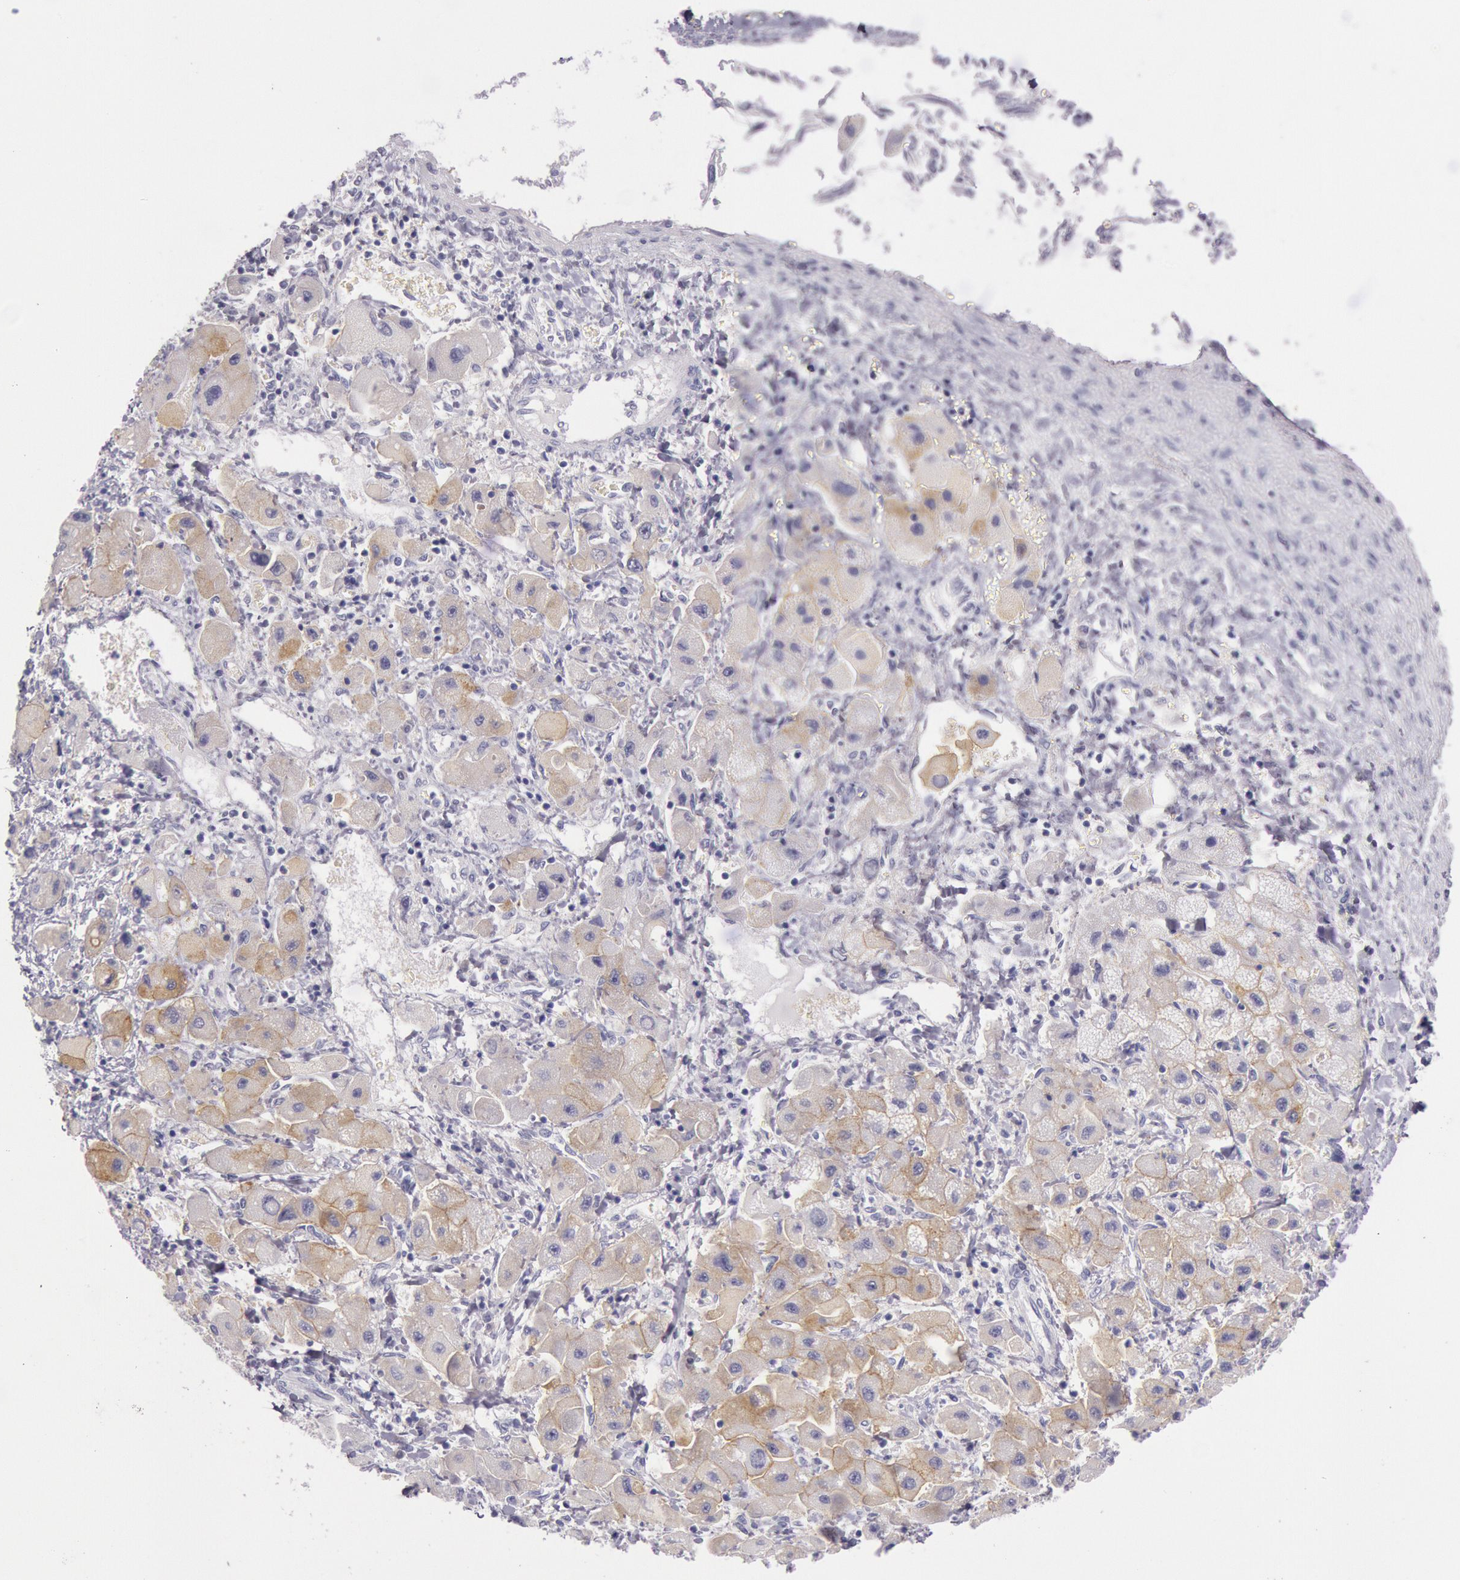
{"staining": {"intensity": "weak", "quantity": "25%-75%", "location": "cytoplasmic/membranous"}, "tissue": "liver cancer", "cell_type": "Tumor cells", "image_type": "cancer", "snomed": [{"axis": "morphology", "description": "Carcinoma, Hepatocellular, NOS"}, {"axis": "topography", "description": "Liver"}], "caption": "High-magnification brightfield microscopy of liver cancer (hepatocellular carcinoma) stained with DAB (brown) and counterstained with hematoxylin (blue). tumor cells exhibit weak cytoplasmic/membranous staining is seen in approximately25%-75% of cells.", "gene": "EGFR", "patient": {"sex": "male", "age": 24}}